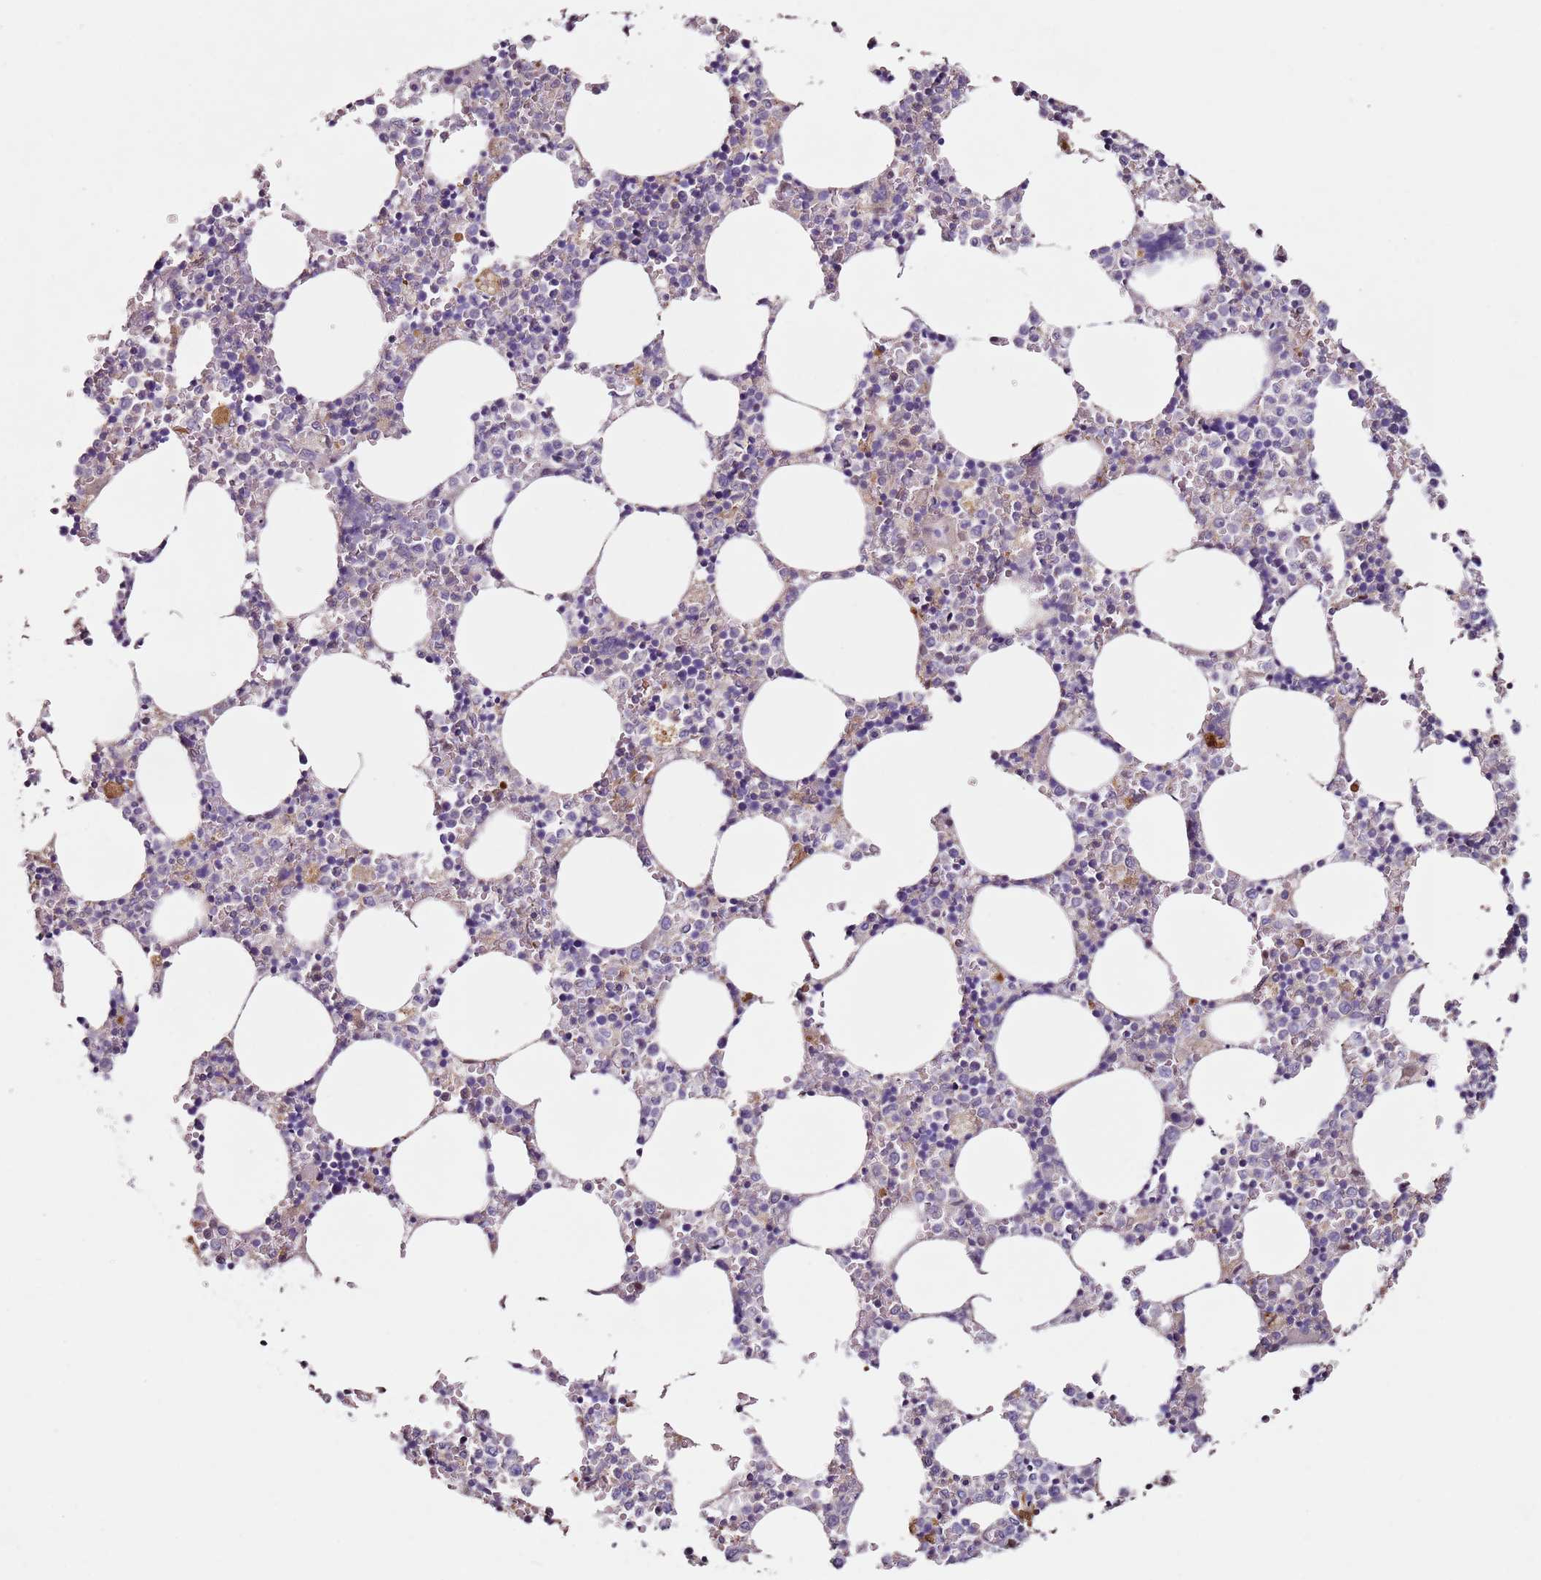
{"staining": {"intensity": "negative", "quantity": "none", "location": "none"}, "tissue": "bone marrow", "cell_type": "Hematopoietic cells", "image_type": "normal", "snomed": [{"axis": "morphology", "description": "Normal tissue, NOS"}, {"axis": "topography", "description": "Bone marrow"}], "caption": "This is an IHC image of unremarkable human bone marrow. There is no positivity in hematopoietic cells.", "gene": "MDH1", "patient": {"sex": "female", "age": 64}}